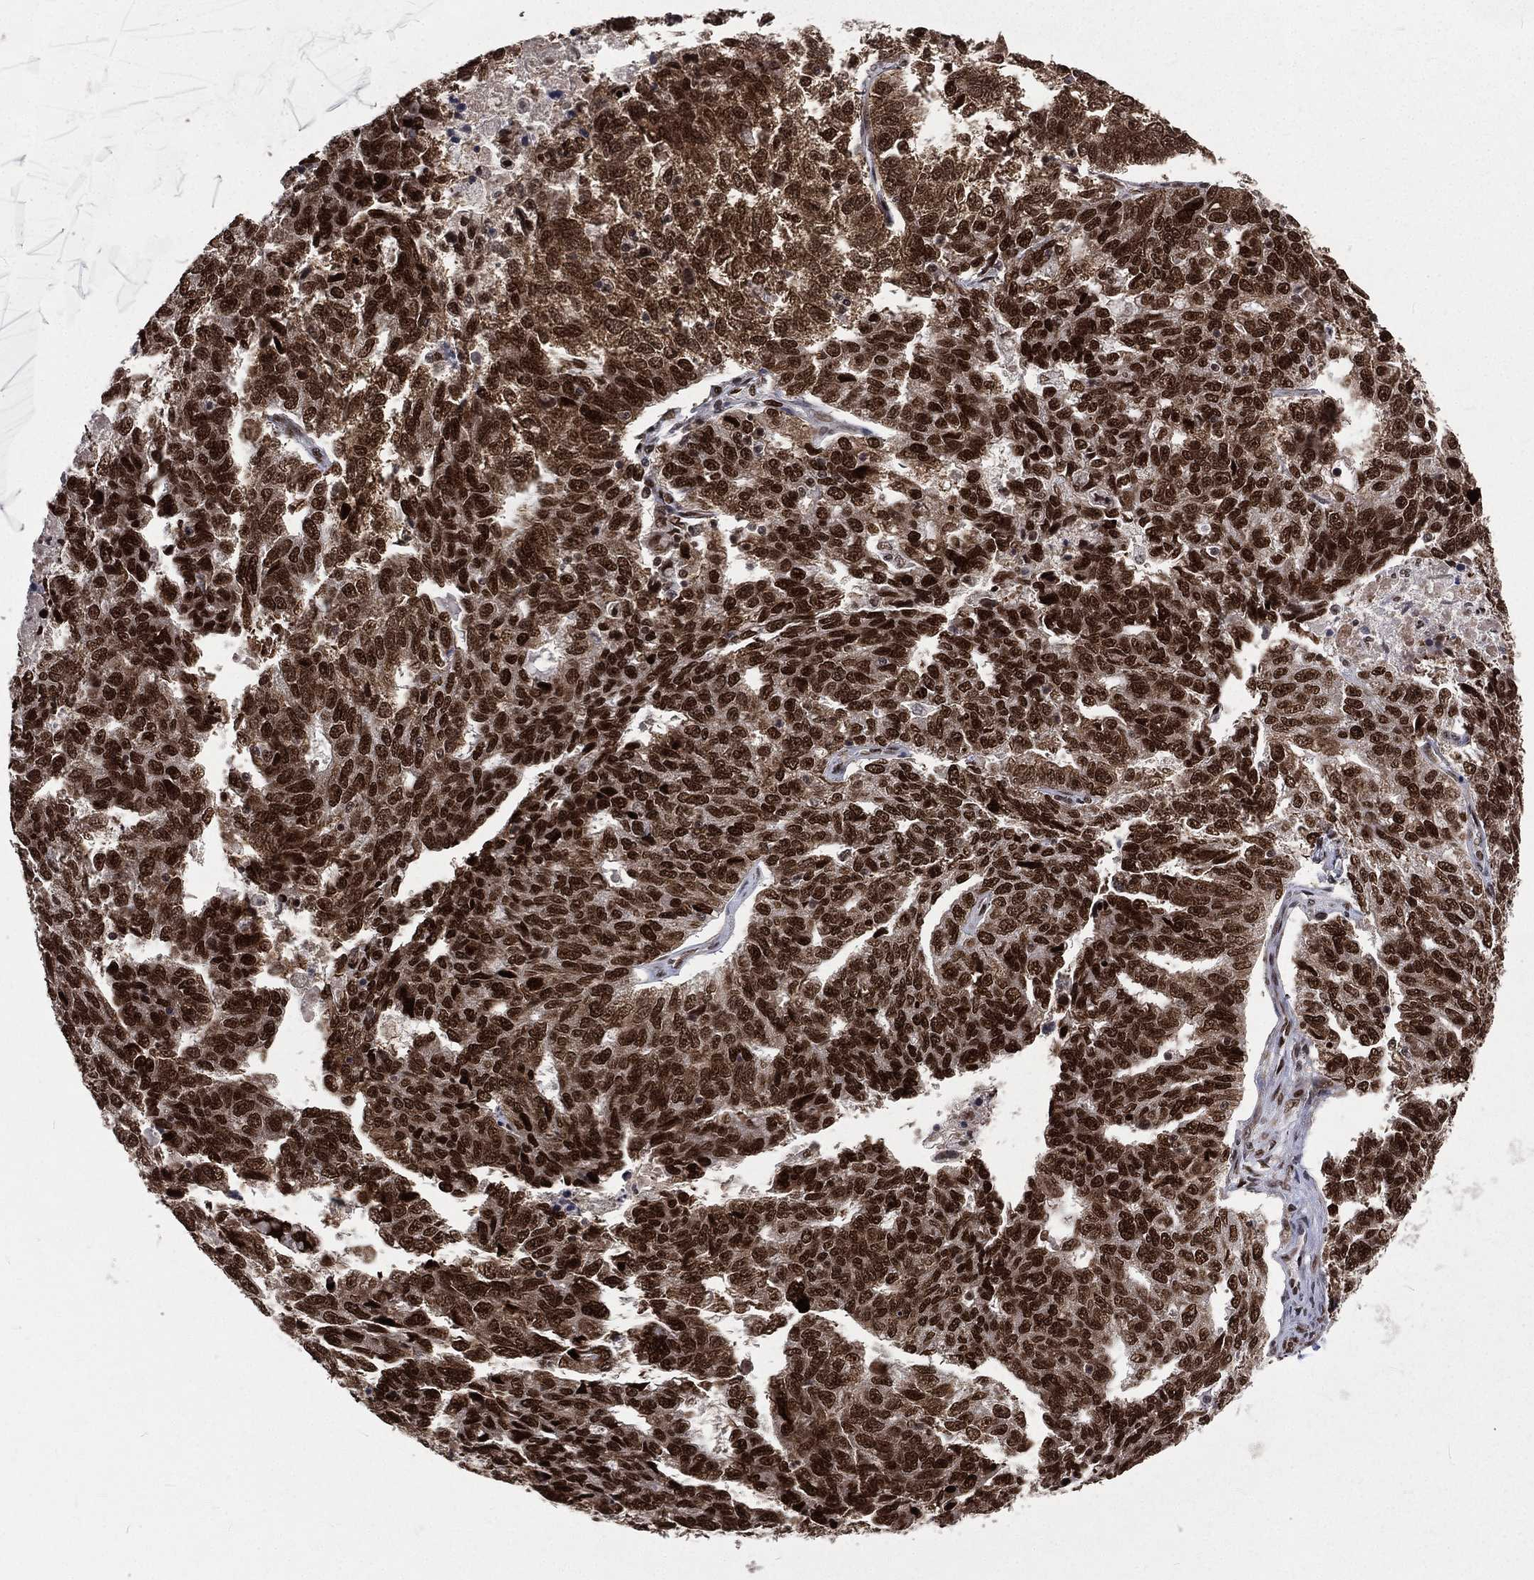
{"staining": {"intensity": "strong", "quantity": ">75%", "location": "nuclear"}, "tissue": "ovarian cancer", "cell_type": "Tumor cells", "image_type": "cancer", "snomed": [{"axis": "morphology", "description": "Cystadenocarcinoma, serous, NOS"}, {"axis": "topography", "description": "Ovary"}], "caption": "Immunohistochemical staining of ovarian cancer reveals high levels of strong nuclear expression in about >75% of tumor cells.", "gene": "POLB", "patient": {"sex": "female", "age": 71}}